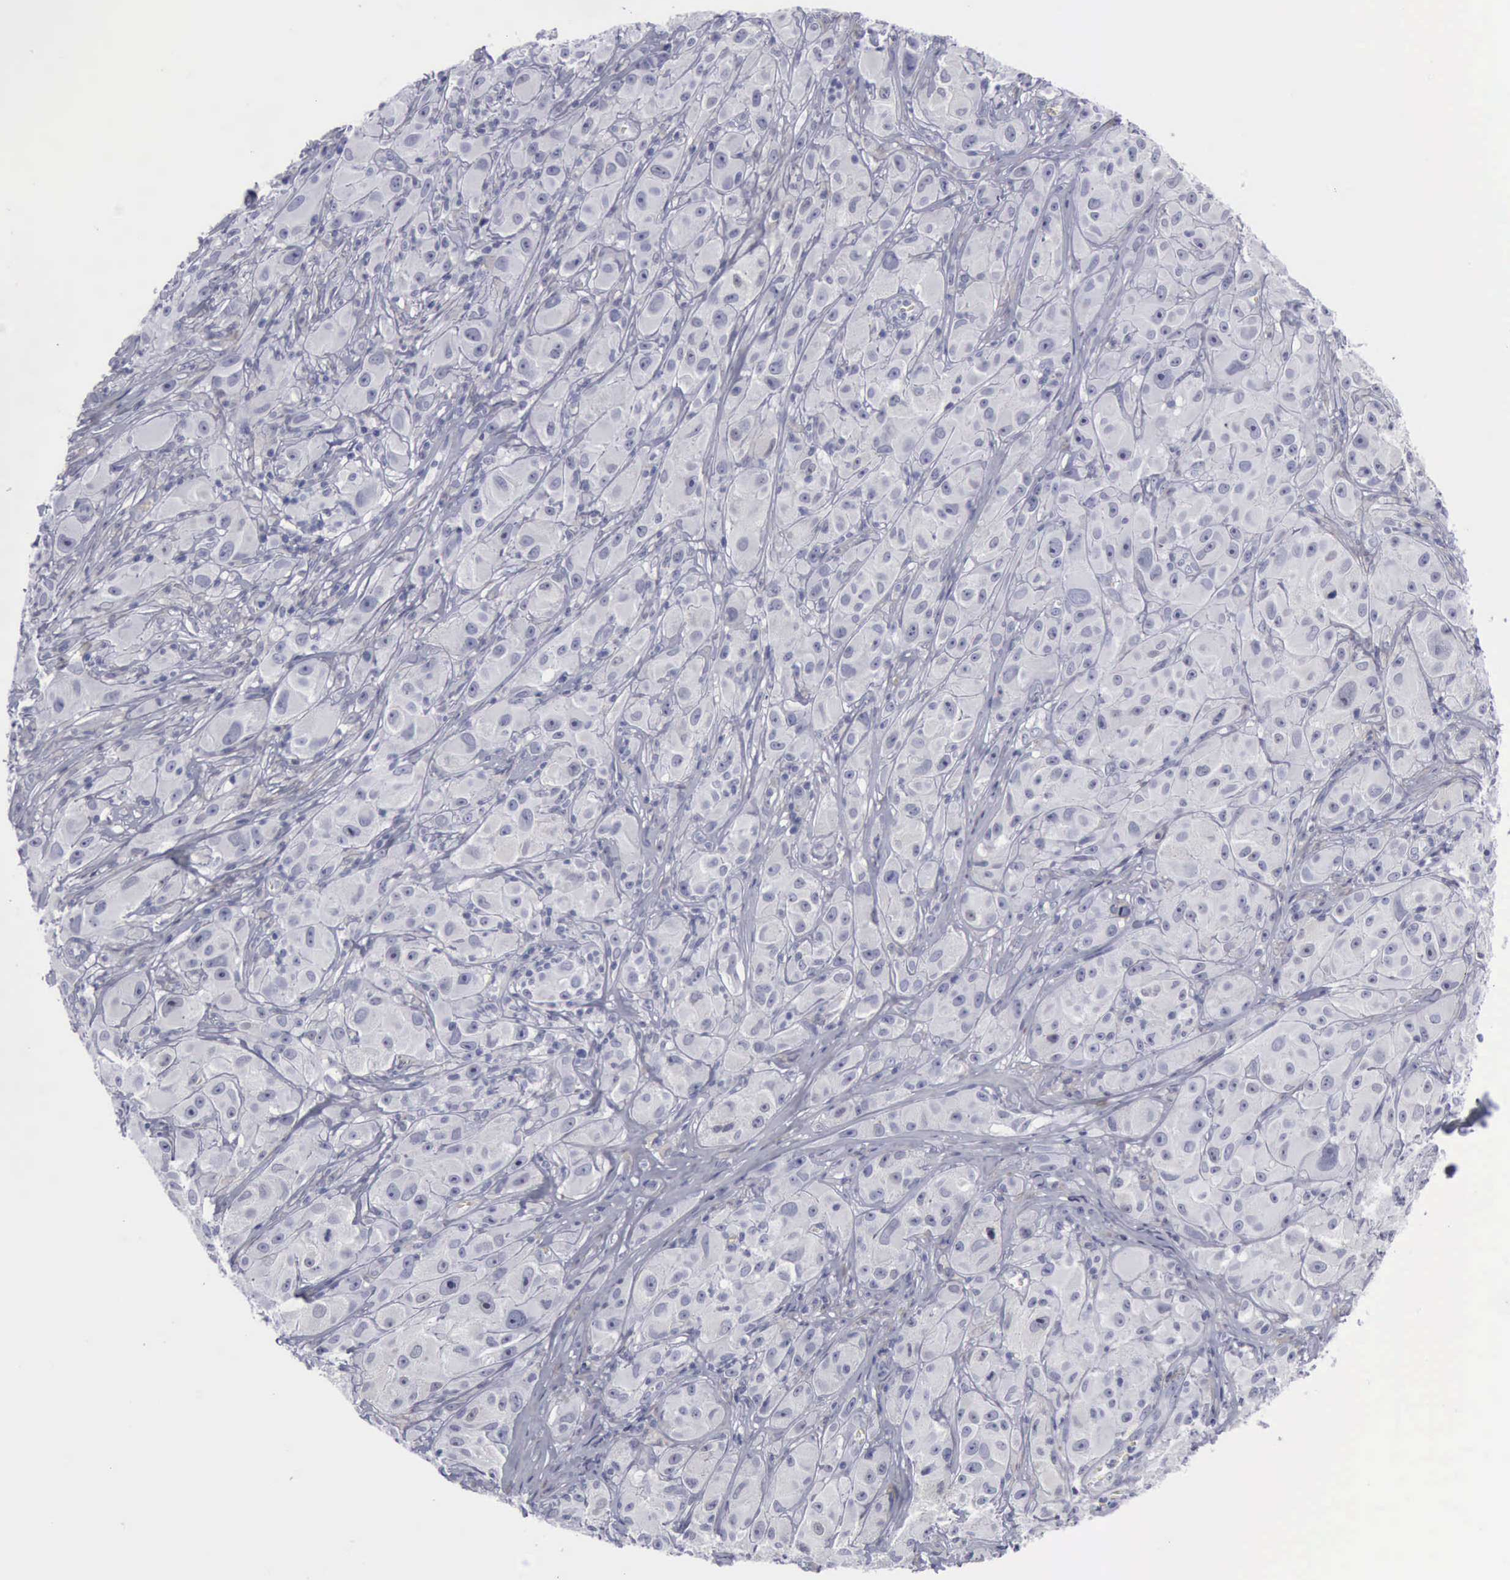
{"staining": {"intensity": "negative", "quantity": "none", "location": "none"}, "tissue": "melanoma", "cell_type": "Tumor cells", "image_type": "cancer", "snomed": [{"axis": "morphology", "description": "Malignant melanoma, NOS"}, {"axis": "topography", "description": "Skin"}], "caption": "An immunohistochemistry (IHC) histopathology image of melanoma is shown. There is no staining in tumor cells of melanoma.", "gene": "KRT13", "patient": {"sex": "male", "age": 56}}